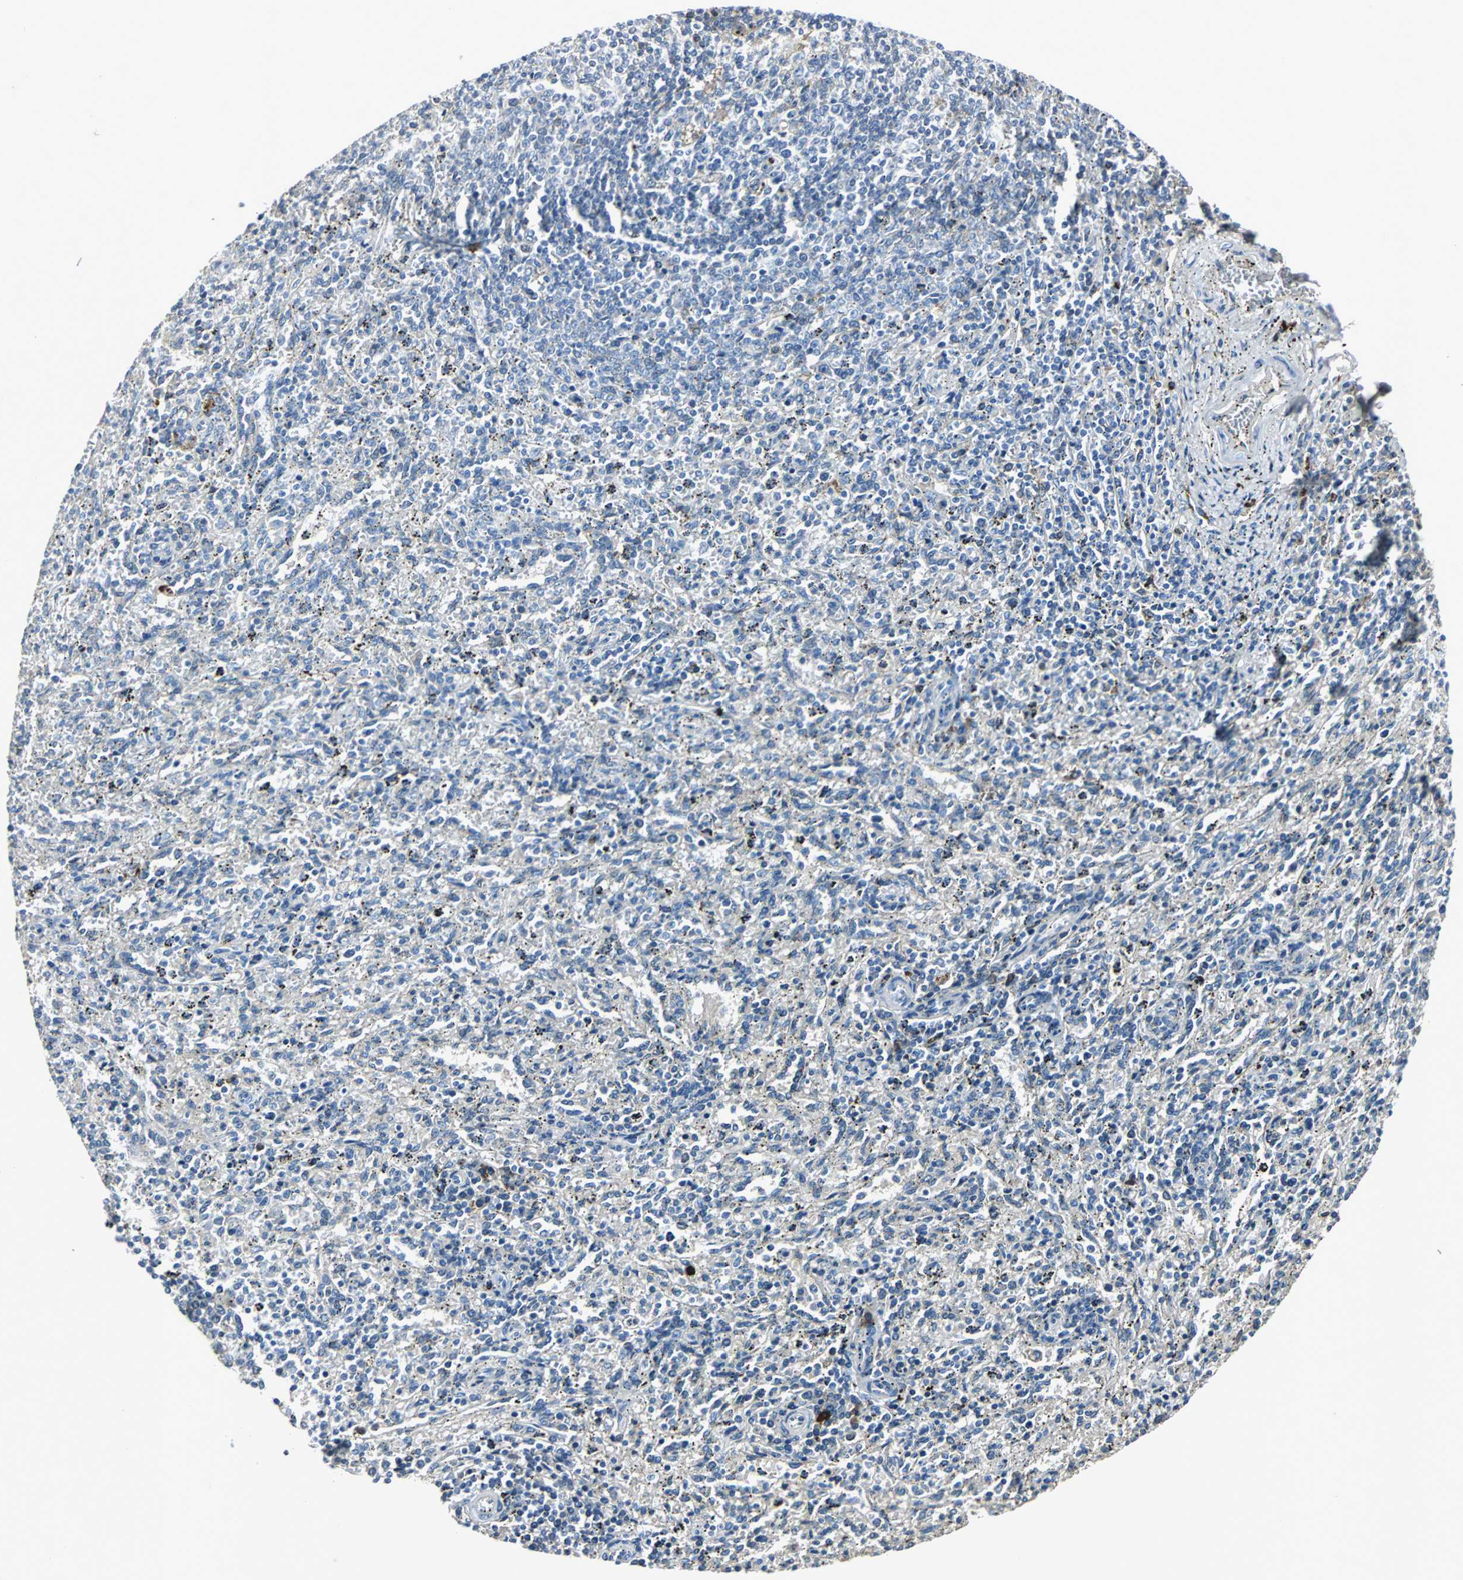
{"staining": {"intensity": "weak", "quantity": "<25%", "location": "cytoplasmic/membranous"}, "tissue": "spleen", "cell_type": "Cells in red pulp", "image_type": "normal", "snomed": [{"axis": "morphology", "description": "Normal tissue, NOS"}, {"axis": "topography", "description": "Spleen"}], "caption": "IHC histopathology image of normal spleen stained for a protein (brown), which shows no staining in cells in red pulp.", "gene": "IGHA1", "patient": {"sex": "female", "age": 10}}